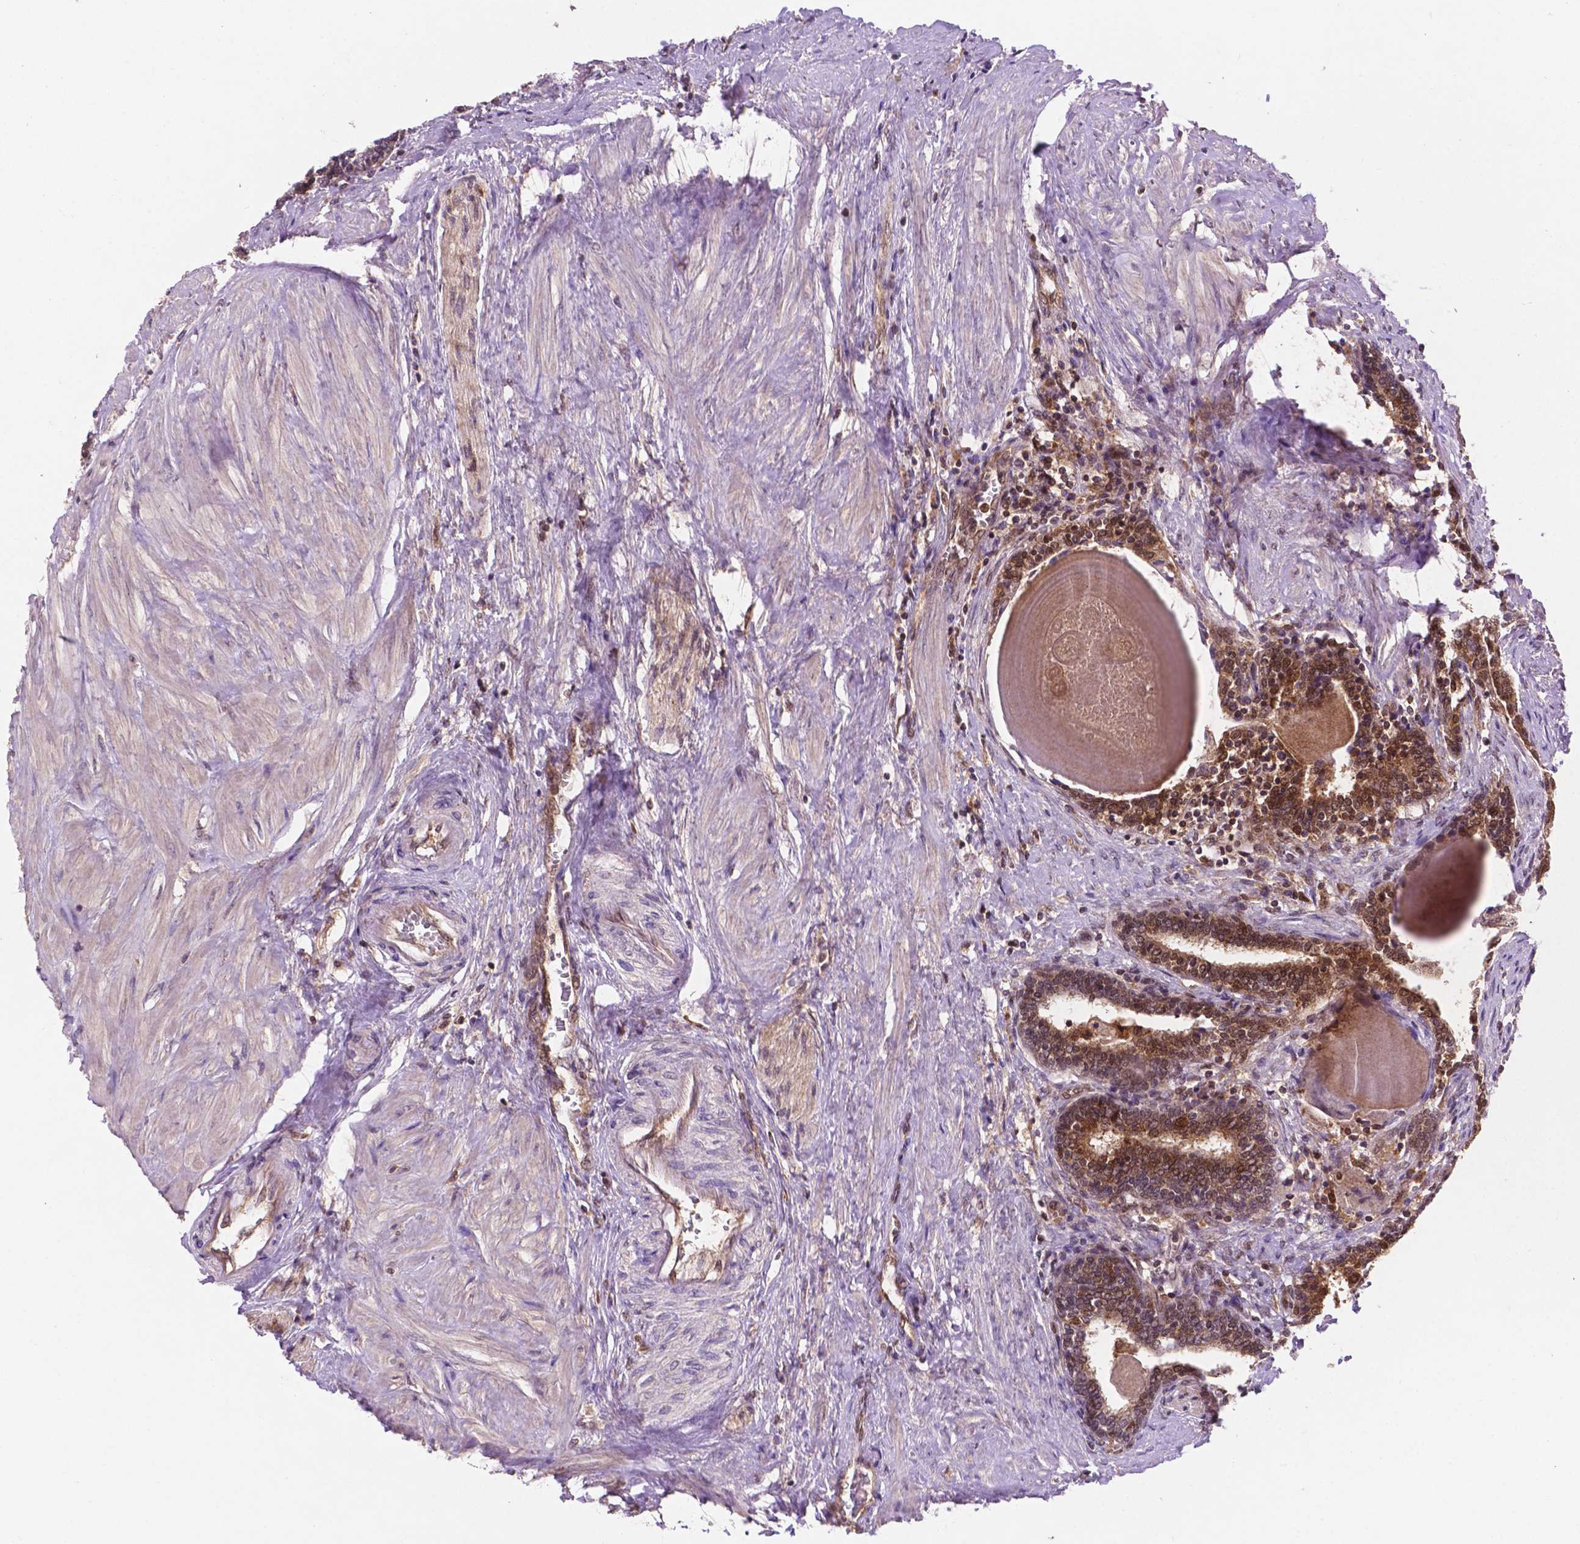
{"staining": {"intensity": "moderate", "quantity": "25%-75%", "location": "cytoplasmic/membranous,nuclear"}, "tissue": "prostate", "cell_type": "Glandular cells", "image_type": "normal", "snomed": [{"axis": "morphology", "description": "Normal tissue, NOS"}, {"axis": "topography", "description": "Prostate"}], "caption": "Human prostate stained for a protein (brown) displays moderate cytoplasmic/membranous,nuclear positive positivity in about 25%-75% of glandular cells.", "gene": "UBE2L6", "patient": {"sex": "male", "age": 55}}